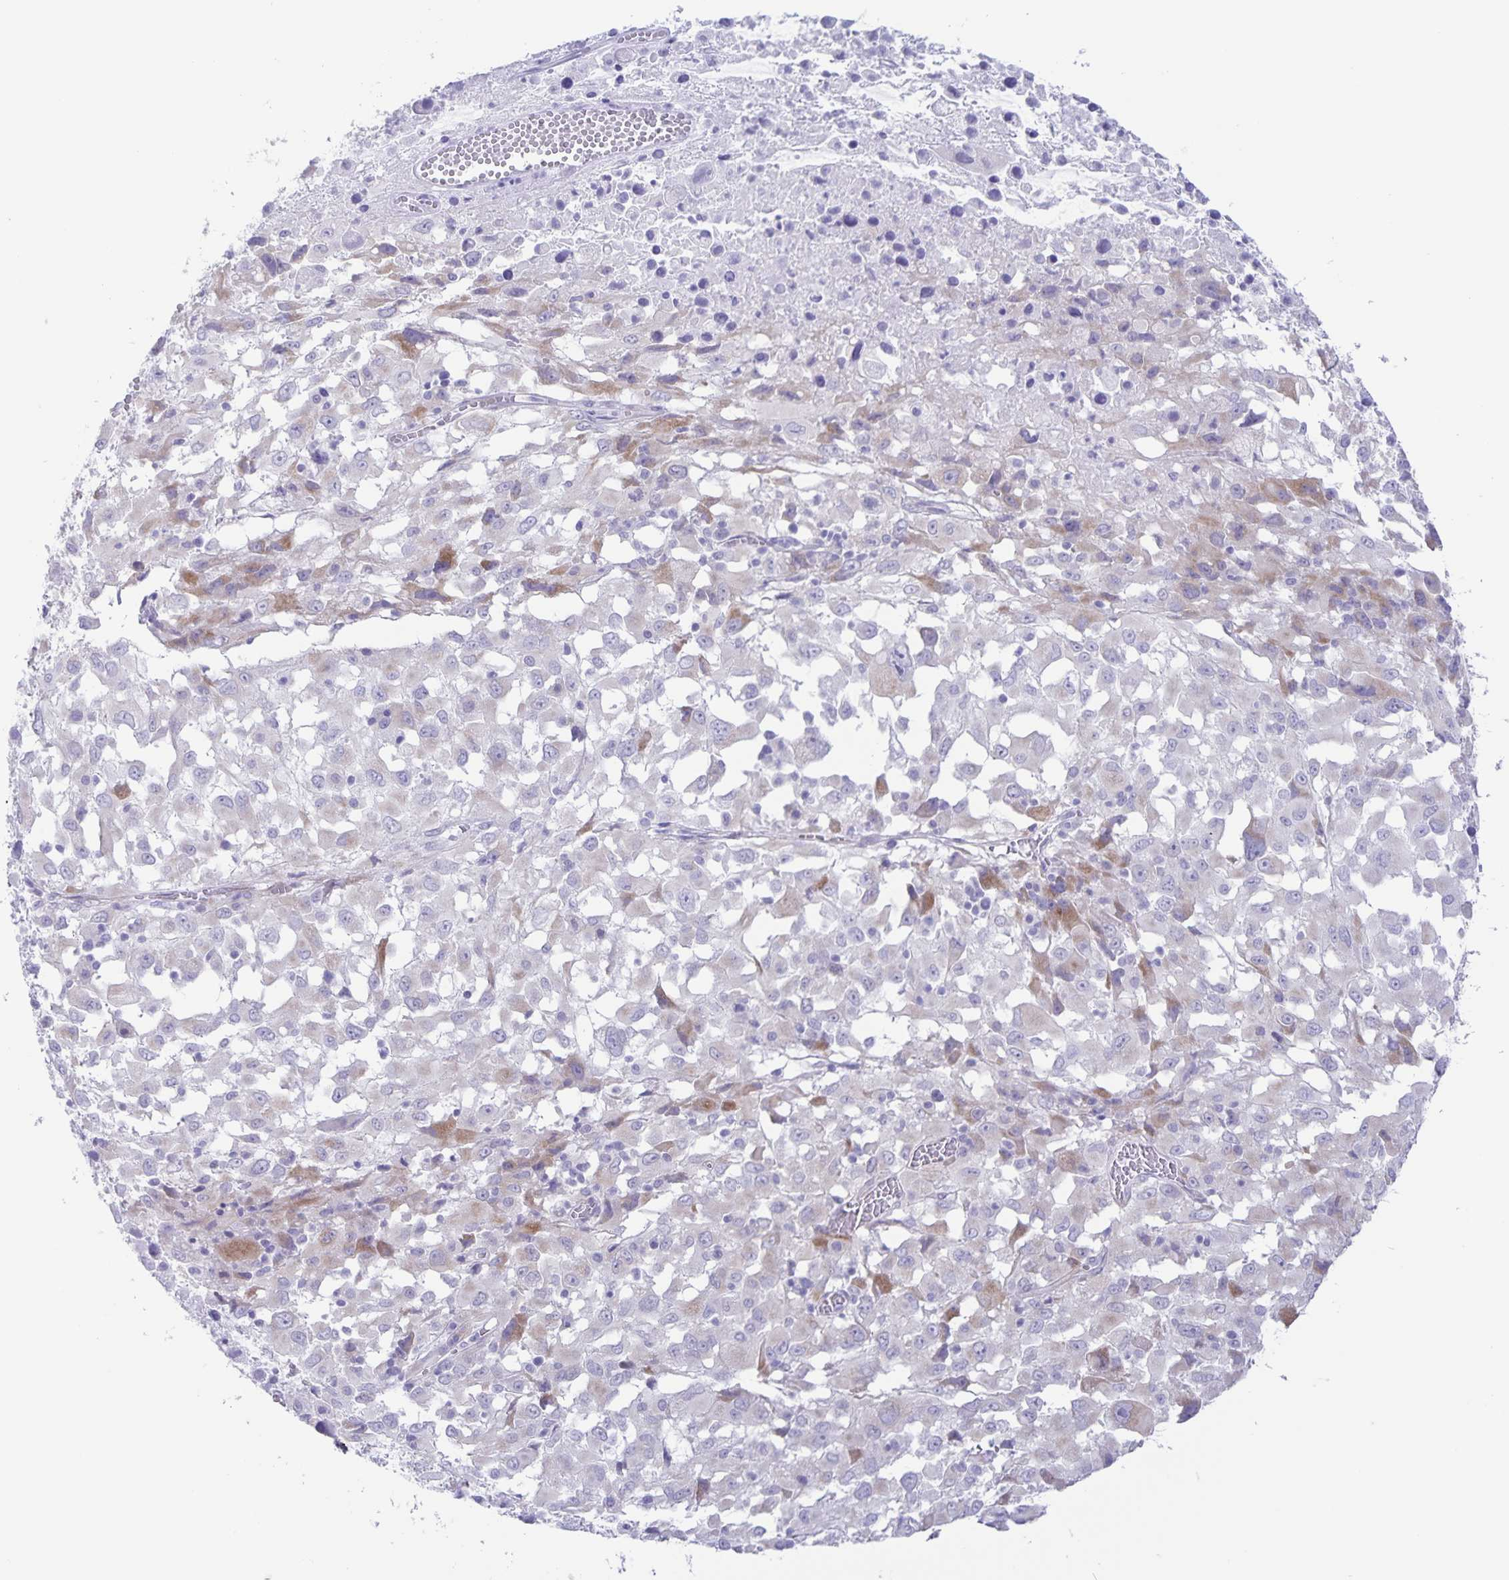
{"staining": {"intensity": "moderate", "quantity": "<25%", "location": "cytoplasmic/membranous"}, "tissue": "melanoma", "cell_type": "Tumor cells", "image_type": "cancer", "snomed": [{"axis": "morphology", "description": "Malignant melanoma, Metastatic site"}, {"axis": "topography", "description": "Soft tissue"}], "caption": "IHC histopathology image of neoplastic tissue: human melanoma stained using IHC demonstrates low levels of moderate protein expression localized specifically in the cytoplasmic/membranous of tumor cells, appearing as a cytoplasmic/membranous brown color.", "gene": "AQP4", "patient": {"sex": "male", "age": 50}}